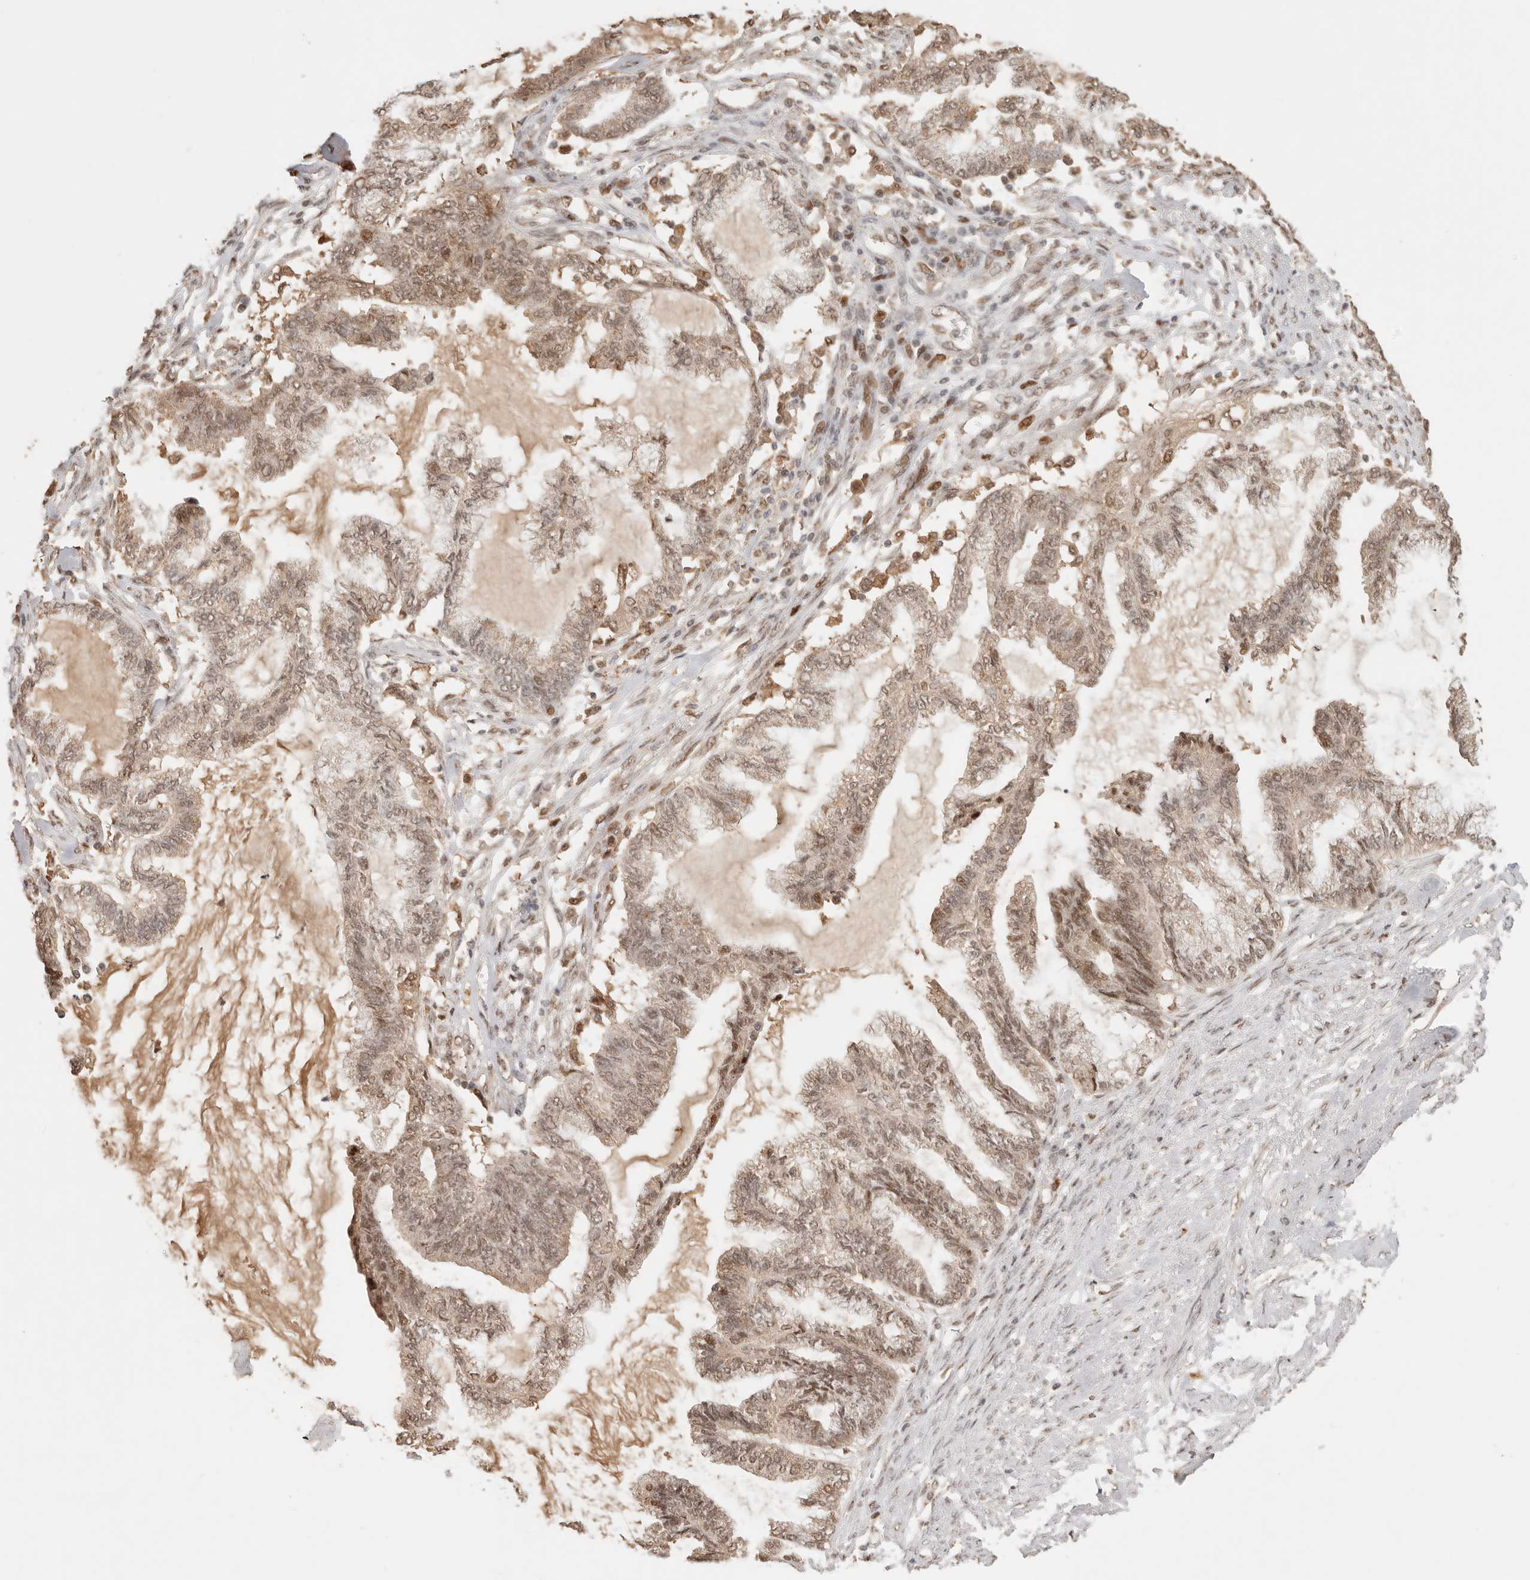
{"staining": {"intensity": "moderate", "quantity": ">75%", "location": "nuclear"}, "tissue": "endometrial cancer", "cell_type": "Tumor cells", "image_type": "cancer", "snomed": [{"axis": "morphology", "description": "Adenocarcinoma, NOS"}, {"axis": "topography", "description": "Endometrium"}], "caption": "Endometrial cancer (adenocarcinoma) was stained to show a protein in brown. There is medium levels of moderate nuclear expression in approximately >75% of tumor cells. (brown staining indicates protein expression, while blue staining denotes nuclei).", "gene": "NPAS2", "patient": {"sex": "female", "age": 86}}